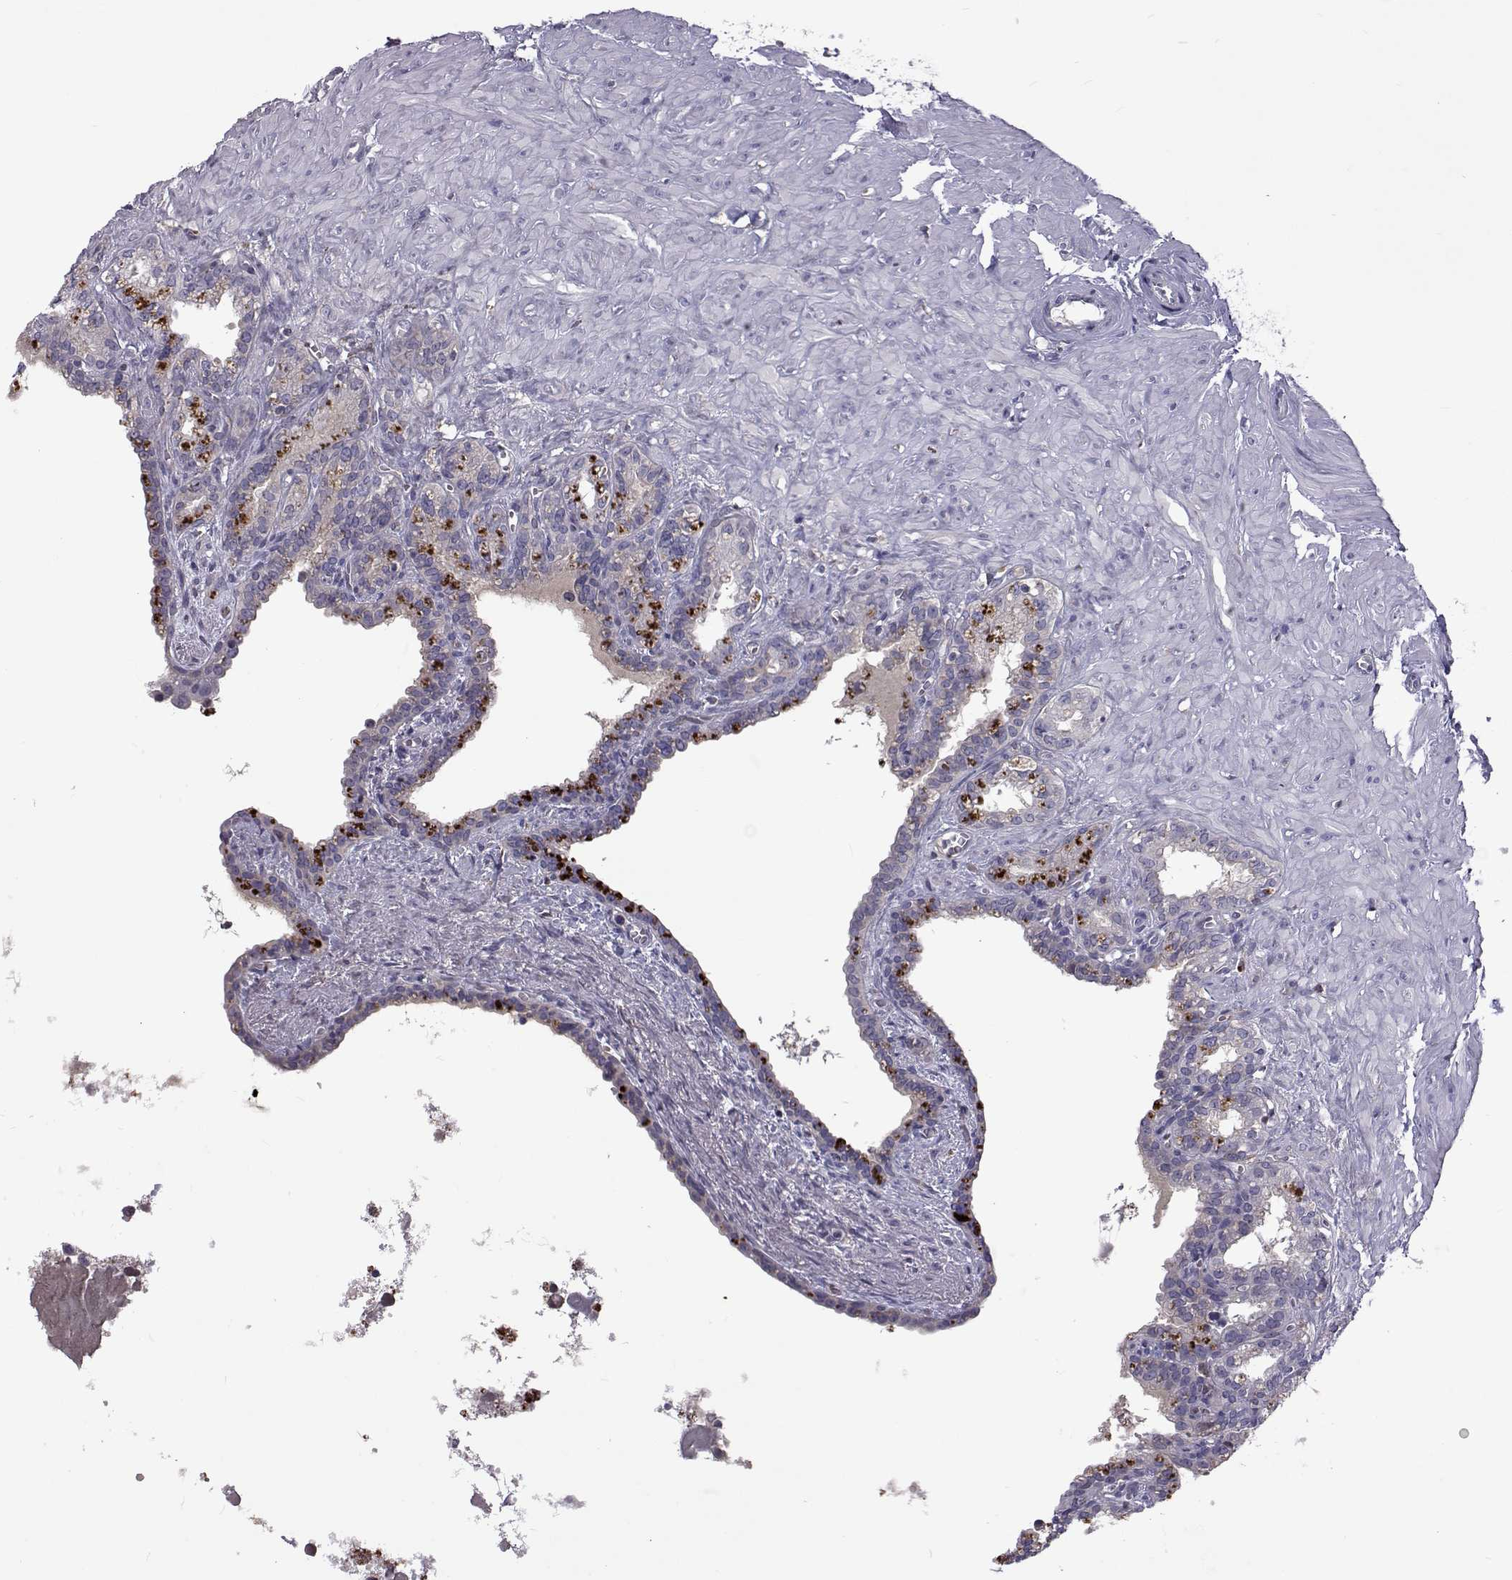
{"staining": {"intensity": "negative", "quantity": "none", "location": "none"}, "tissue": "seminal vesicle", "cell_type": "Glandular cells", "image_type": "normal", "snomed": [{"axis": "morphology", "description": "Normal tissue, NOS"}, {"axis": "morphology", "description": "Urothelial carcinoma, NOS"}, {"axis": "topography", "description": "Urinary bladder"}, {"axis": "topography", "description": "Seminal veicle"}], "caption": "Immunohistochemical staining of normal human seminal vesicle displays no significant positivity in glandular cells.", "gene": "TCF15", "patient": {"sex": "male", "age": 76}}